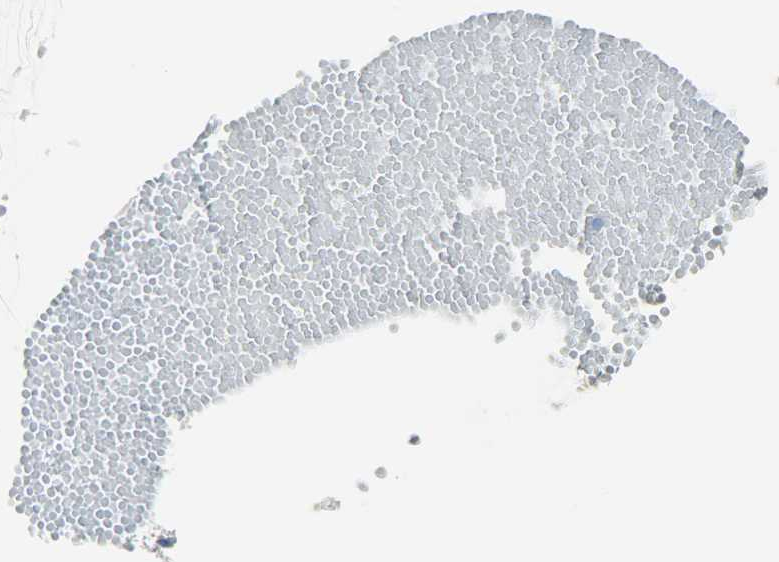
{"staining": {"intensity": "weak", "quantity": "25%-75%", "location": "cytoplasmic/membranous"}, "tissue": "ovarian cancer", "cell_type": "Tumor cells", "image_type": "cancer", "snomed": [{"axis": "morphology", "description": "Cystadenocarcinoma, mucinous, NOS"}, {"axis": "topography", "description": "Ovary"}], "caption": "Immunohistochemical staining of mucinous cystadenocarcinoma (ovarian) reveals low levels of weak cytoplasmic/membranous protein staining in about 25%-75% of tumor cells.", "gene": "TSC22D2", "patient": {"sex": "female", "age": 39}}